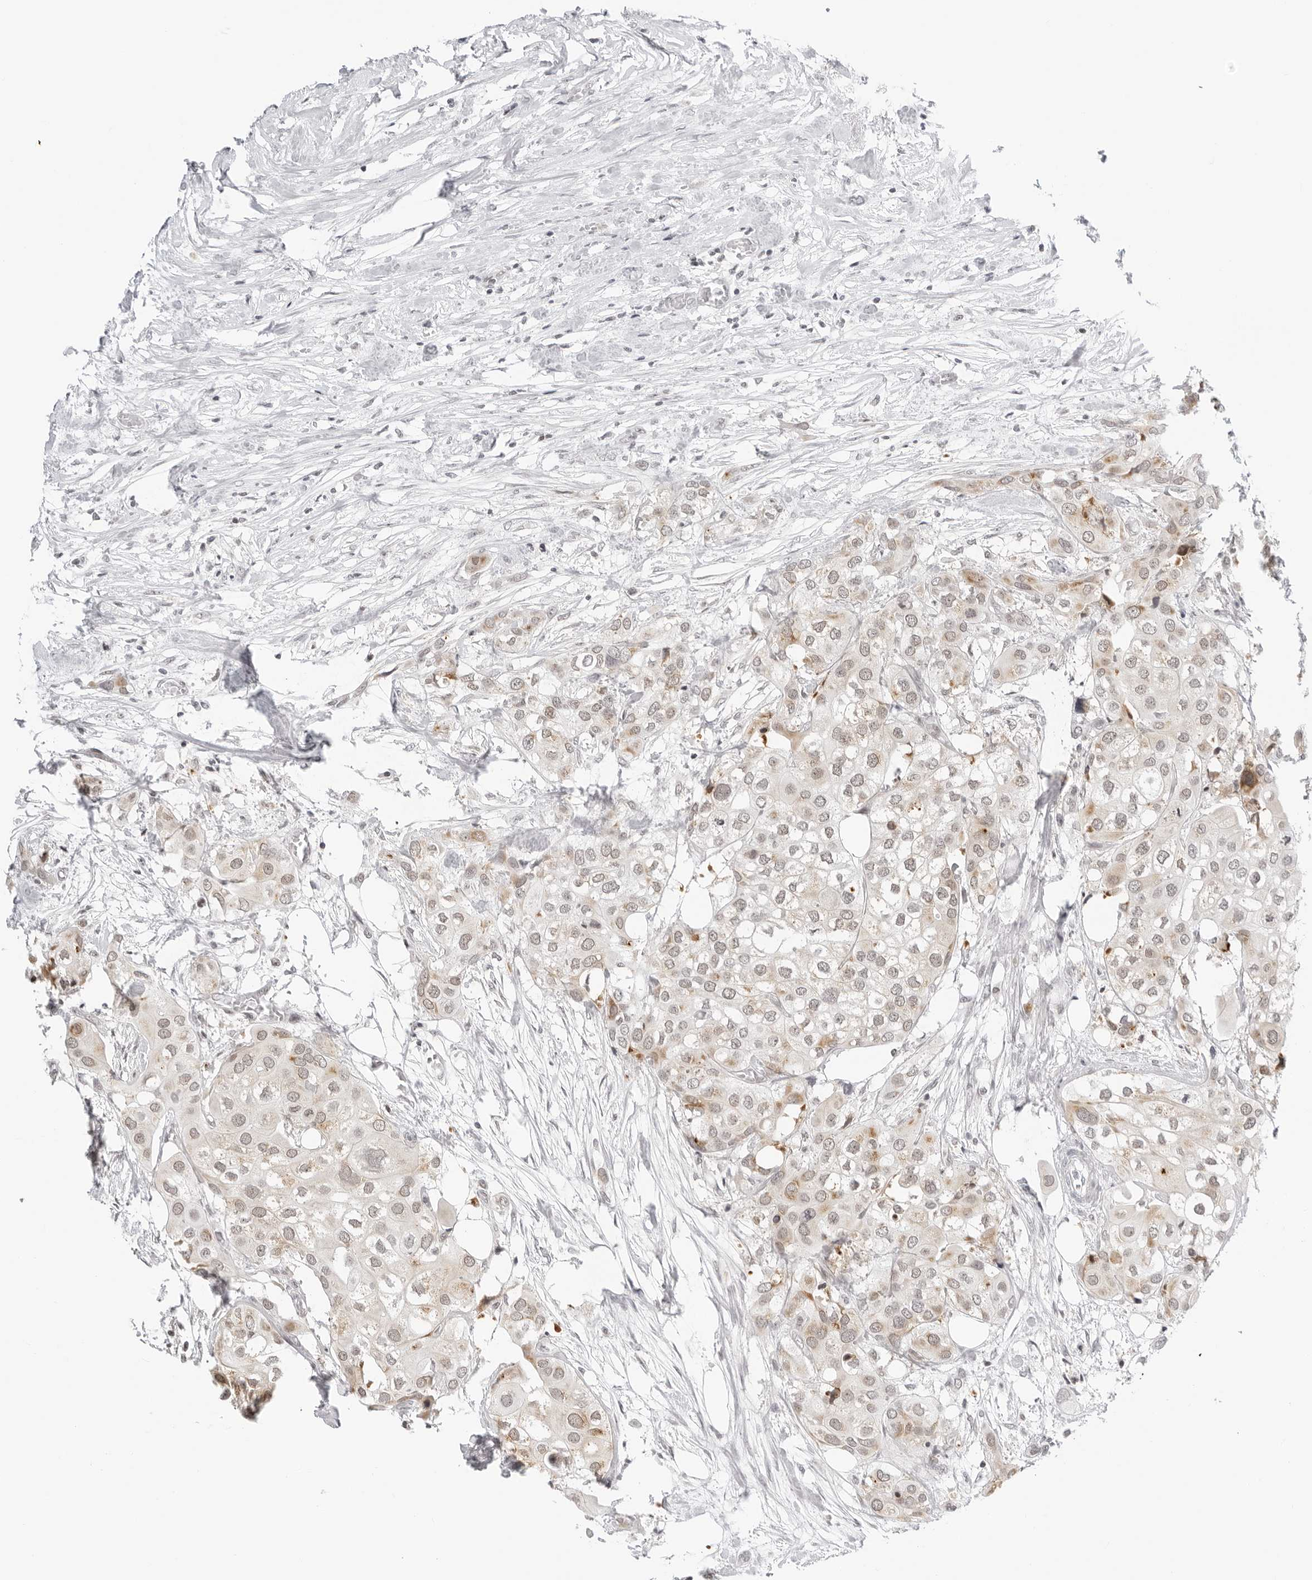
{"staining": {"intensity": "weak", "quantity": "25%-75%", "location": "cytoplasmic/membranous"}, "tissue": "urothelial cancer", "cell_type": "Tumor cells", "image_type": "cancer", "snomed": [{"axis": "morphology", "description": "Urothelial carcinoma, High grade"}, {"axis": "topography", "description": "Urinary bladder"}], "caption": "Protein staining reveals weak cytoplasmic/membranous staining in approximately 25%-75% of tumor cells in urothelial cancer.", "gene": "MSH6", "patient": {"sex": "male", "age": 64}}